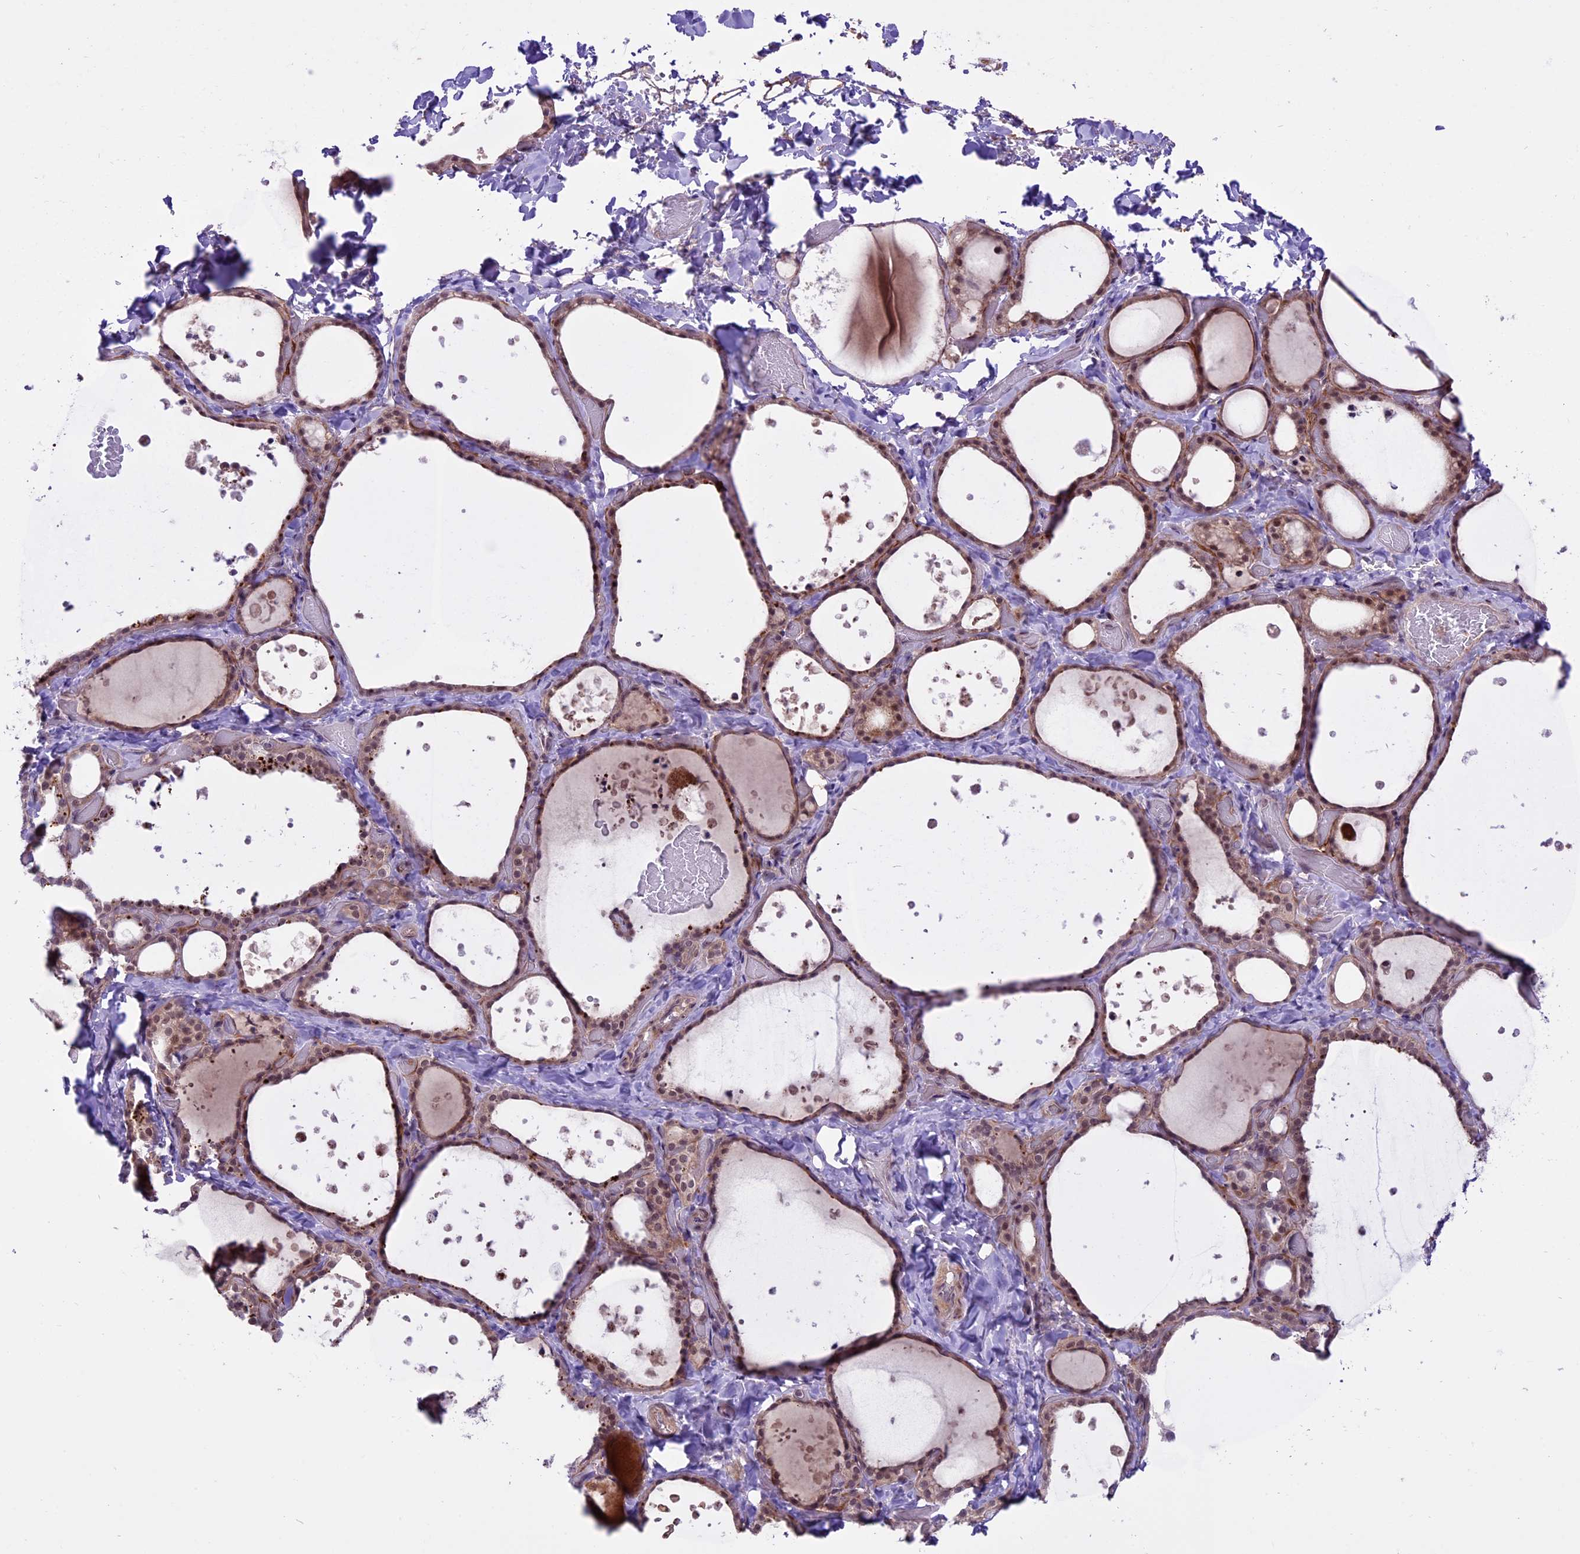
{"staining": {"intensity": "weak", "quantity": ">75%", "location": "cytoplasmic/membranous,nuclear"}, "tissue": "thyroid gland", "cell_type": "Glandular cells", "image_type": "normal", "snomed": [{"axis": "morphology", "description": "Normal tissue, NOS"}, {"axis": "topography", "description": "Thyroid gland"}], "caption": "Glandular cells exhibit weak cytoplasmic/membranous,nuclear positivity in about >75% of cells in normal thyroid gland.", "gene": "SPRED1", "patient": {"sex": "female", "age": 44}}